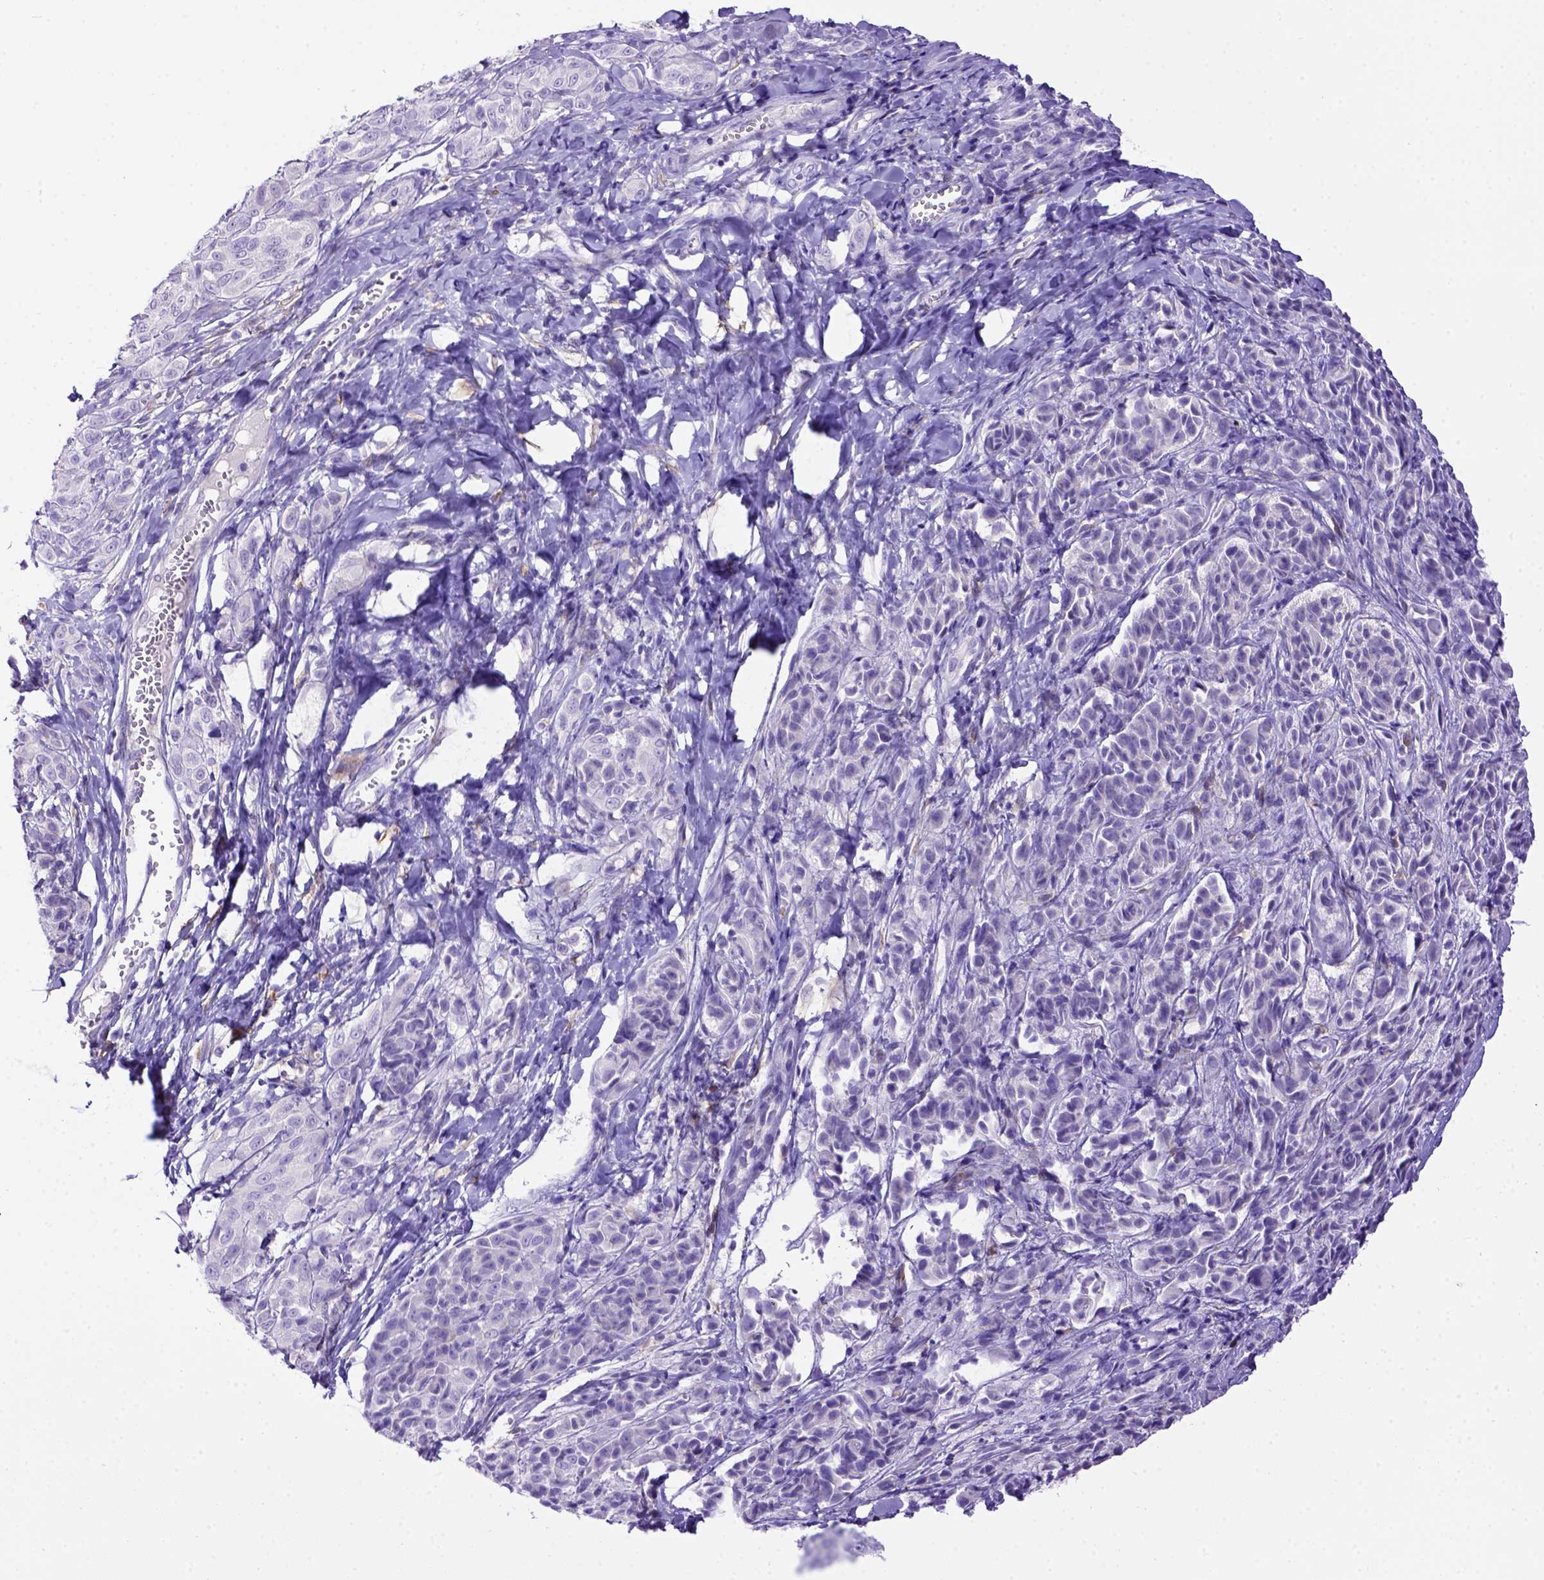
{"staining": {"intensity": "negative", "quantity": "none", "location": "none"}, "tissue": "melanoma", "cell_type": "Tumor cells", "image_type": "cancer", "snomed": [{"axis": "morphology", "description": "Malignant melanoma, NOS"}, {"axis": "topography", "description": "Skin"}], "caption": "Protein analysis of melanoma demonstrates no significant expression in tumor cells.", "gene": "PTGES", "patient": {"sex": "male", "age": 89}}